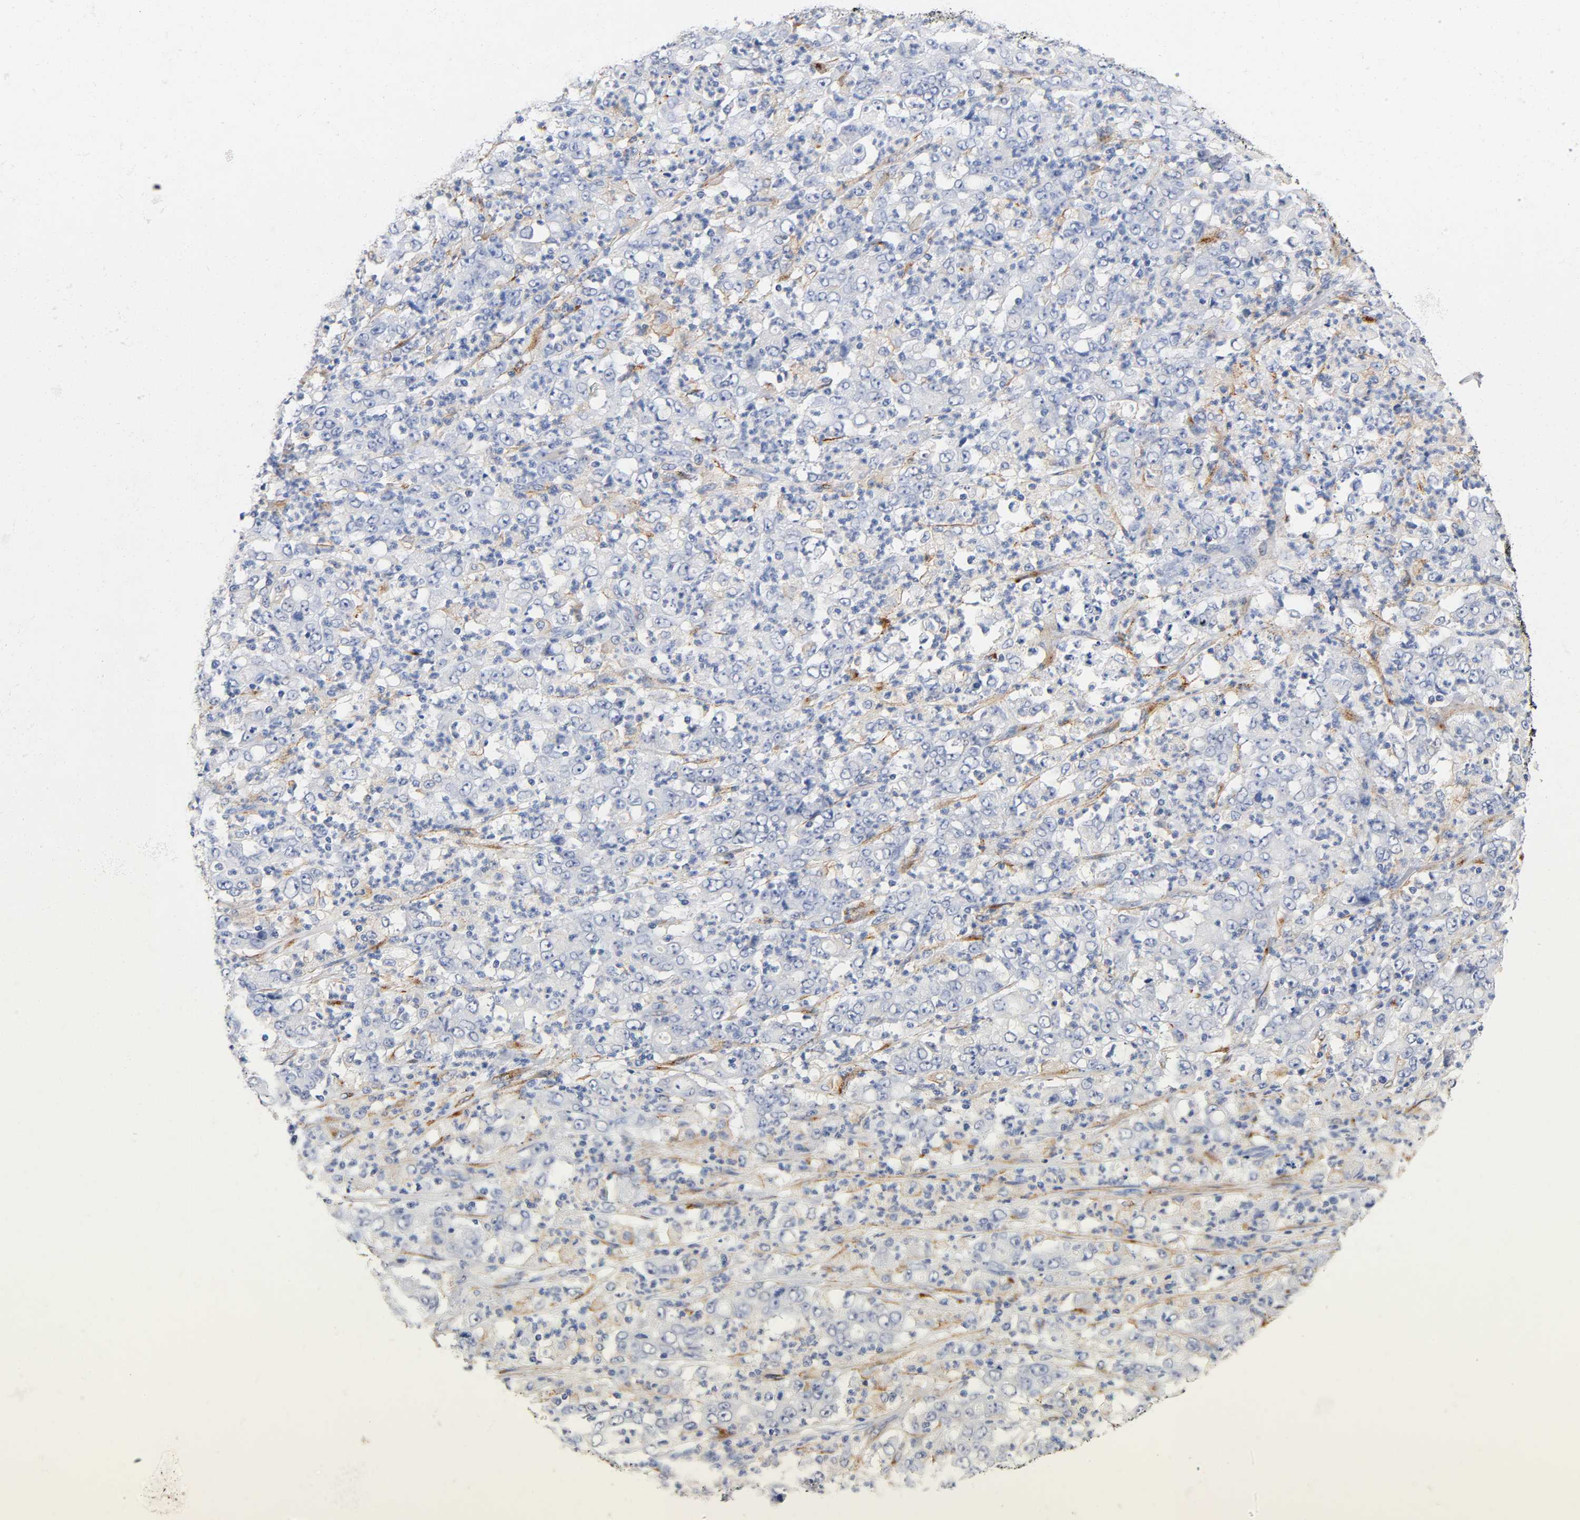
{"staining": {"intensity": "negative", "quantity": "none", "location": "none"}, "tissue": "stomach cancer", "cell_type": "Tumor cells", "image_type": "cancer", "snomed": [{"axis": "morphology", "description": "Adenocarcinoma, NOS"}, {"axis": "topography", "description": "Stomach, lower"}], "caption": "DAB immunohistochemical staining of human adenocarcinoma (stomach) shows no significant expression in tumor cells.", "gene": "LRP1", "patient": {"sex": "female", "age": 71}}